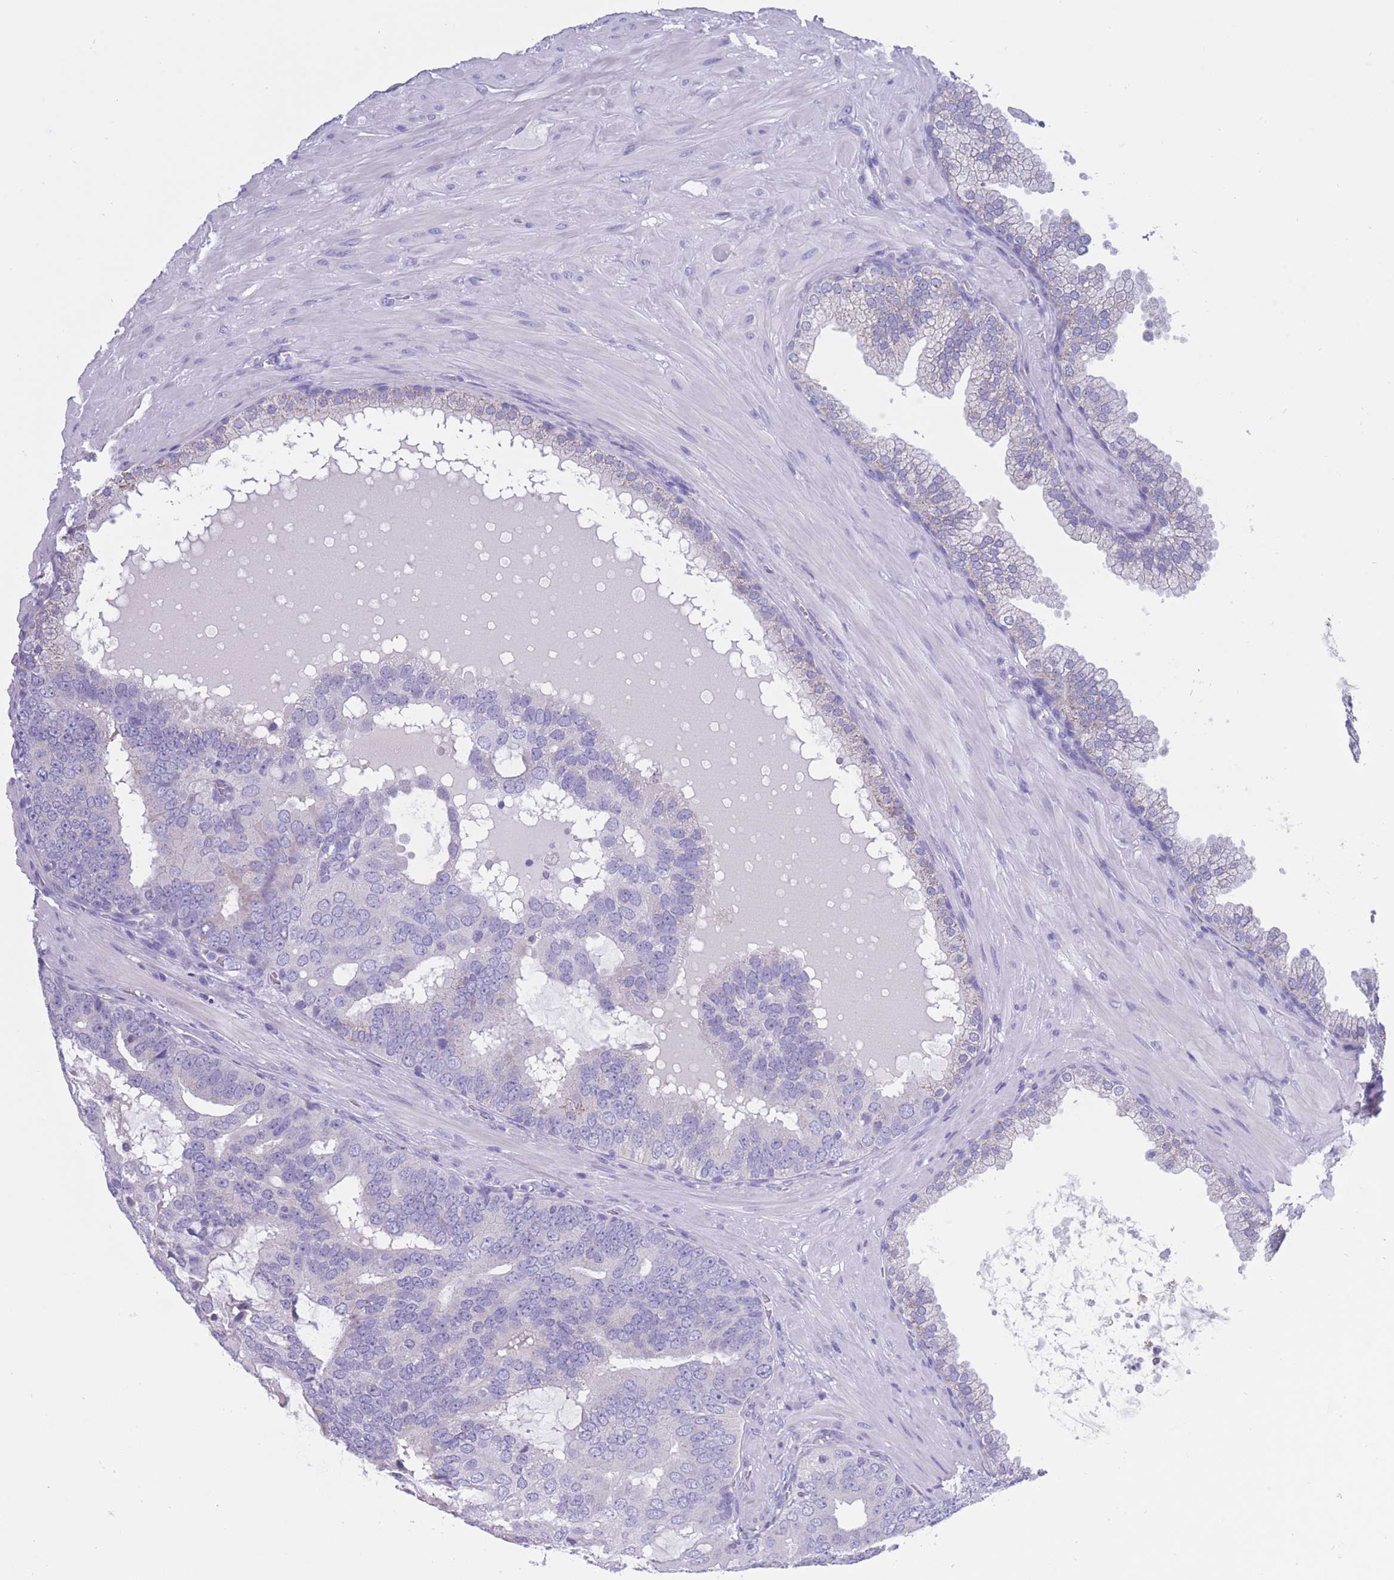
{"staining": {"intensity": "negative", "quantity": "none", "location": "none"}, "tissue": "prostate cancer", "cell_type": "Tumor cells", "image_type": "cancer", "snomed": [{"axis": "morphology", "description": "Adenocarcinoma, High grade"}, {"axis": "topography", "description": "Prostate"}], "caption": "This is an immunohistochemistry photomicrograph of prostate cancer (adenocarcinoma (high-grade)). There is no staining in tumor cells.", "gene": "INTS2", "patient": {"sex": "male", "age": 55}}